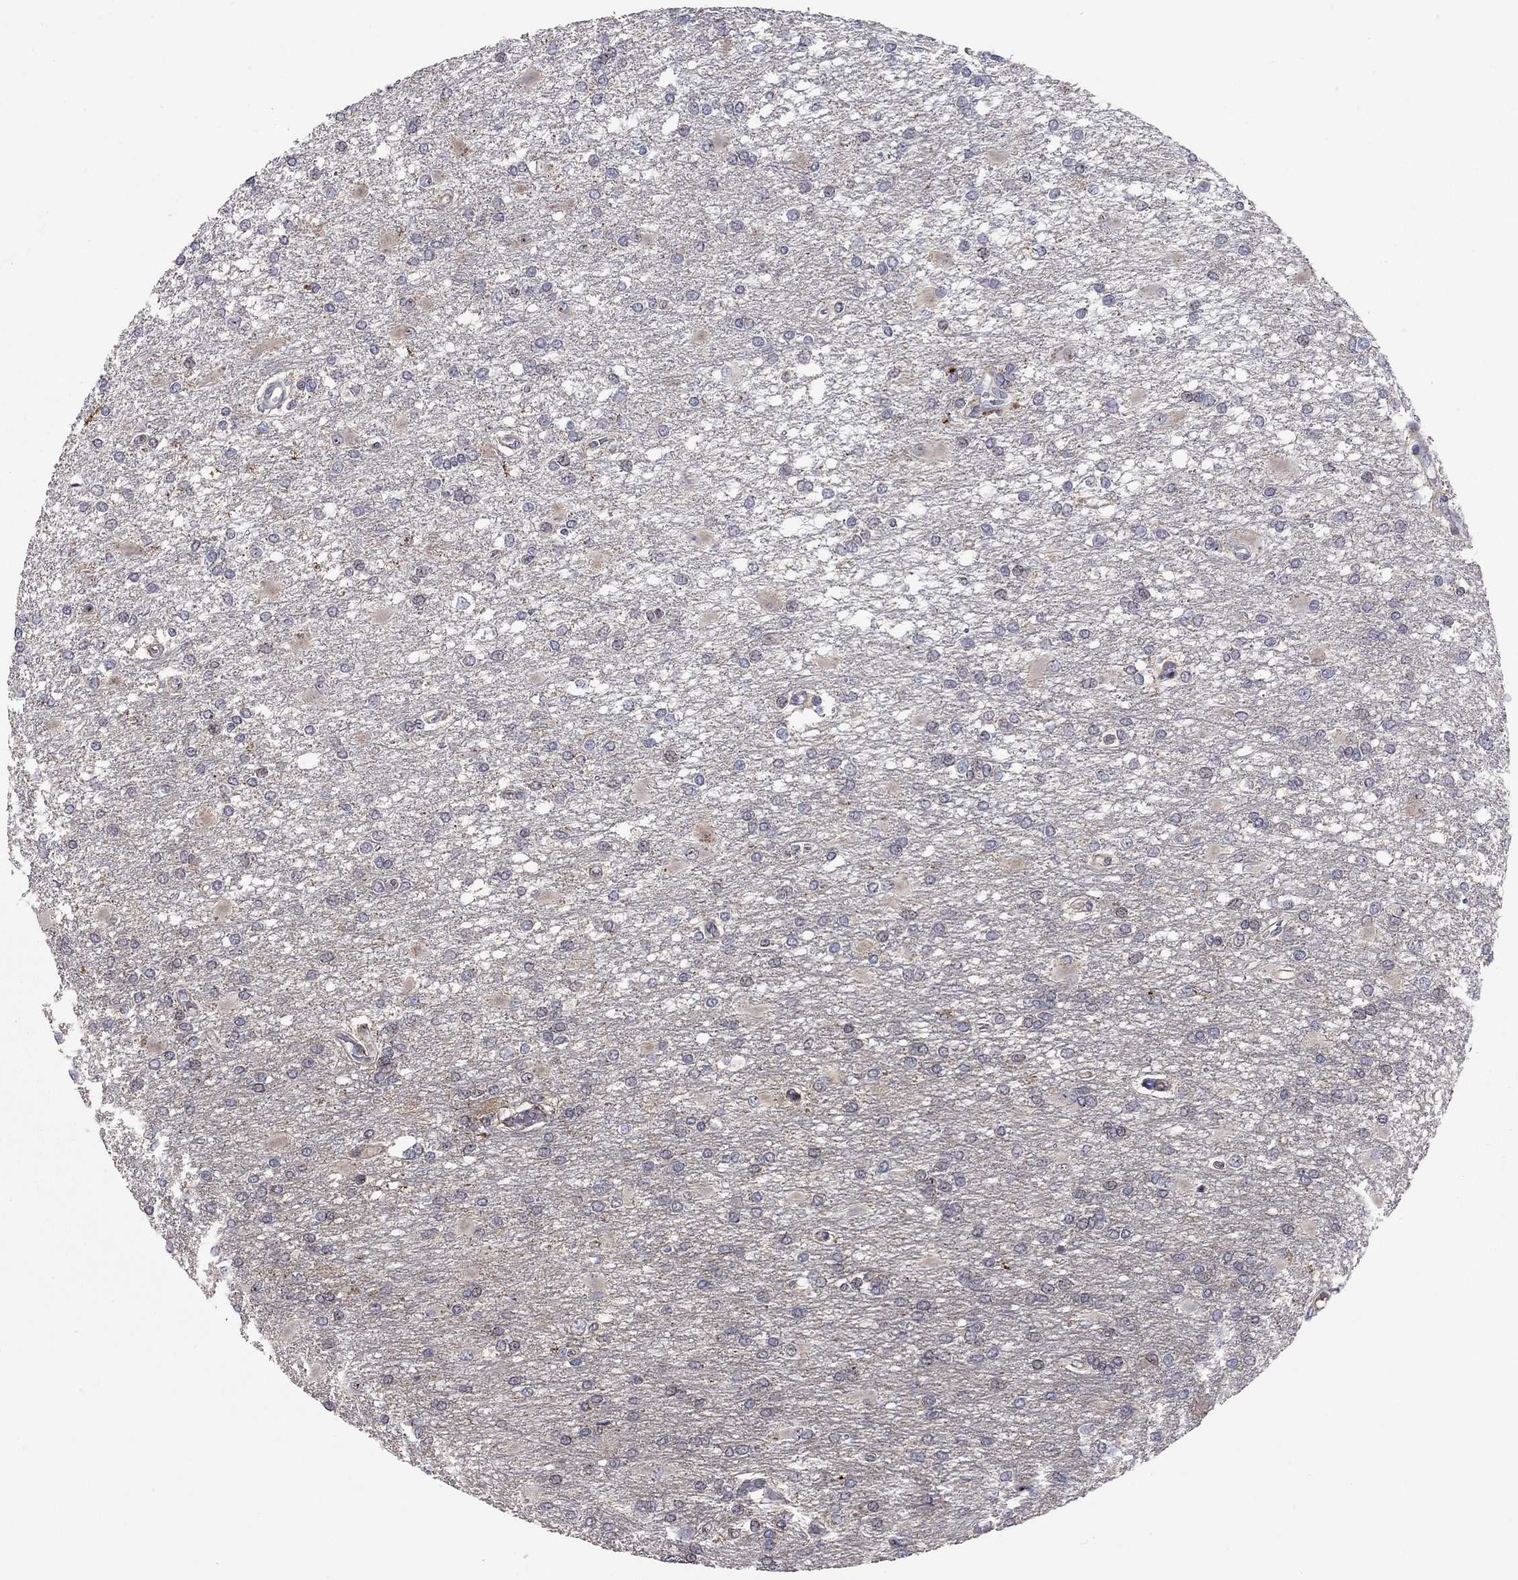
{"staining": {"intensity": "negative", "quantity": "none", "location": "none"}, "tissue": "glioma", "cell_type": "Tumor cells", "image_type": "cancer", "snomed": [{"axis": "morphology", "description": "Glioma, malignant, High grade"}, {"axis": "topography", "description": "Cerebral cortex"}], "caption": "There is no significant staining in tumor cells of glioma.", "gene": "ERN2", "patient": {"sex": "male", "age": 79}}